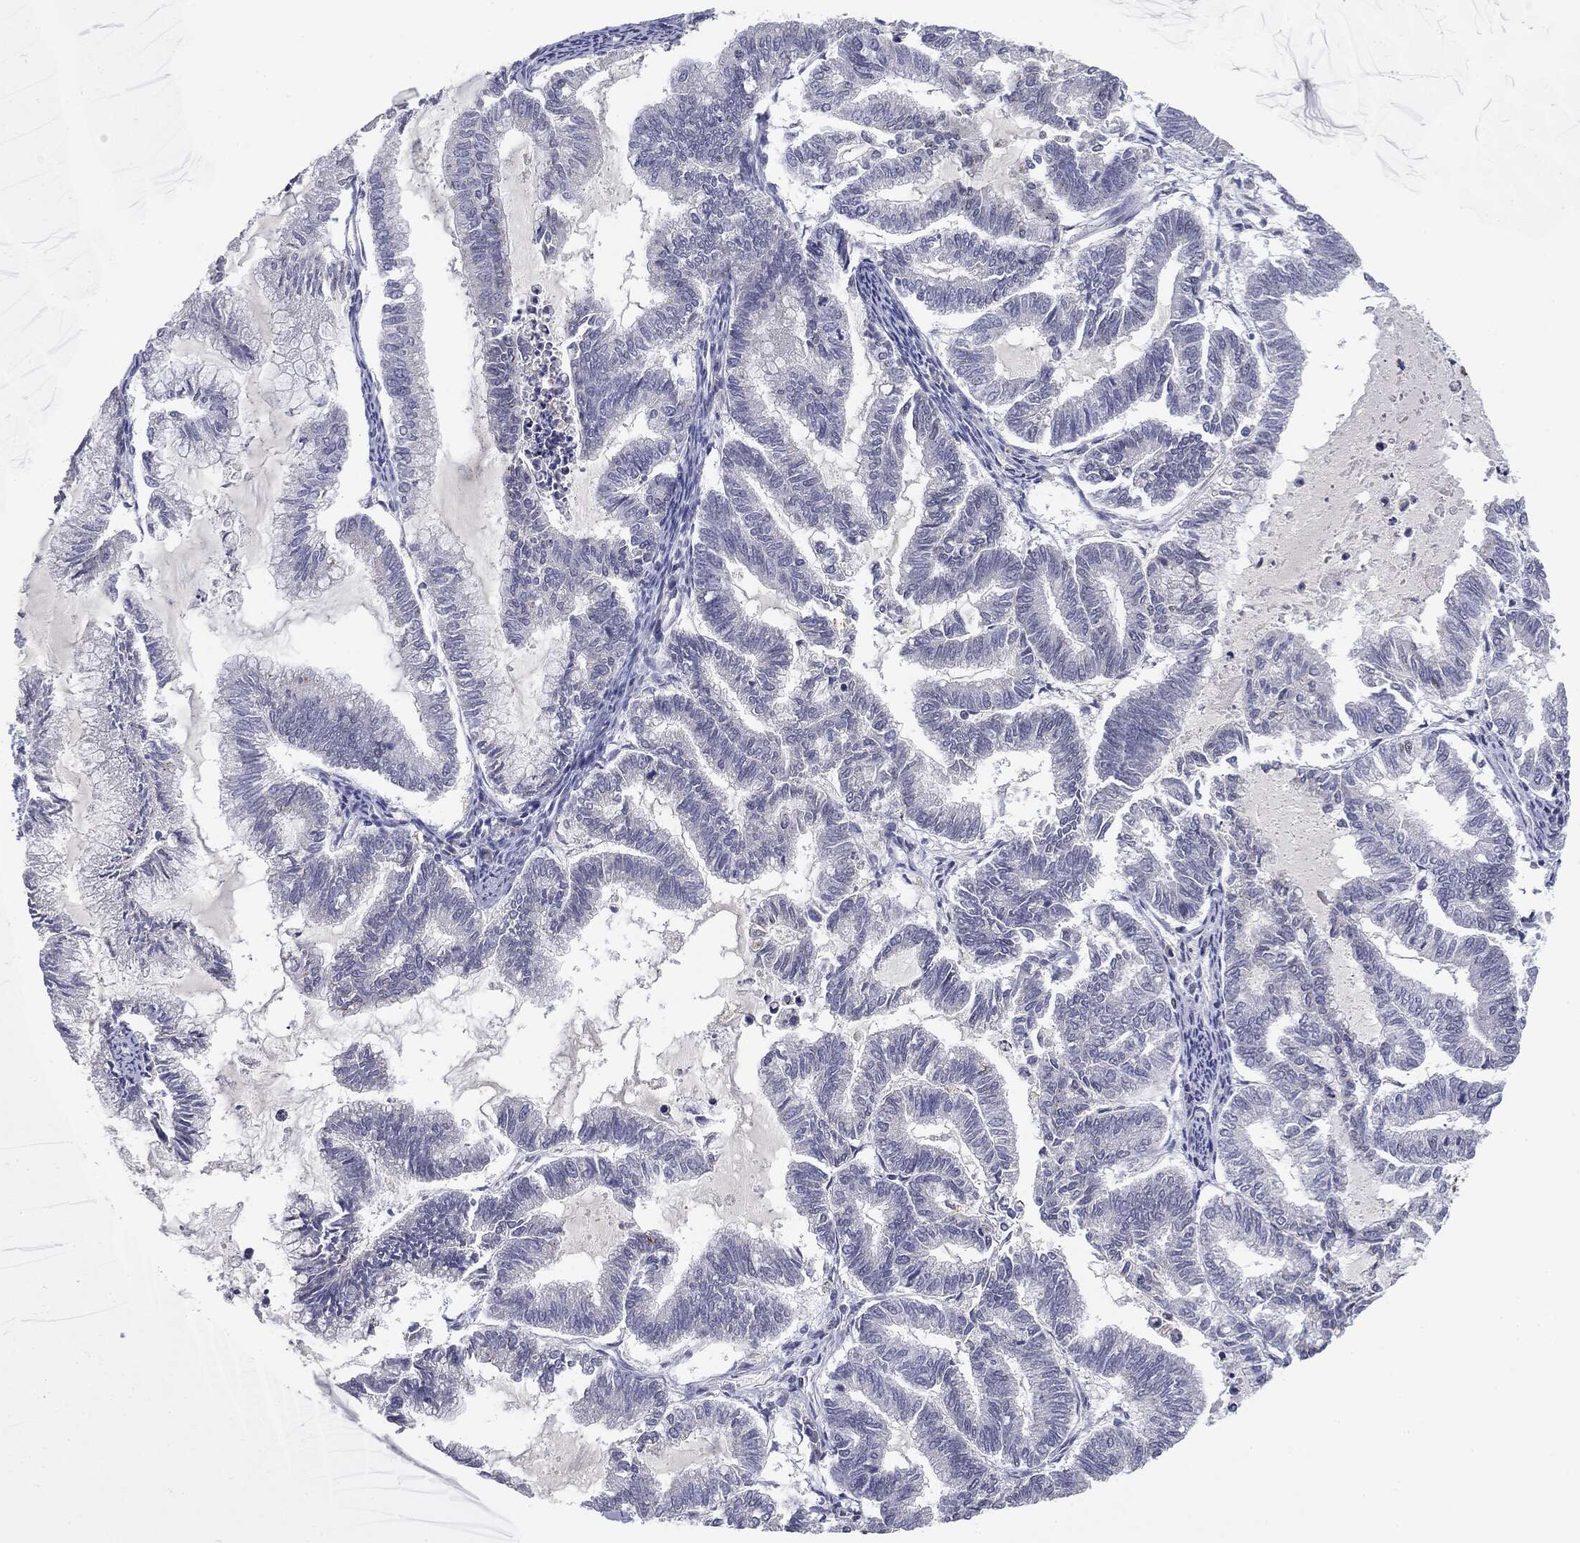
{"staining": {"intensity": "strong", "quantity": "<25%", "location": "nuclear"}, "tissue": "endometrial cancer", "cell_type": "Tumor cells", "image_type": "cancer", "snomed": [{"axis": "morphology", "description": "Adenocarcinoma, NOS"}, {"axis": "topography", "description": "Endometrium"}], "caption": "Tumor cells display strong nuclear positivity in about <25% of cells in endometrial cancer.", "gene": "MDC1", "patient": {"sex": "female", "age": 79}}